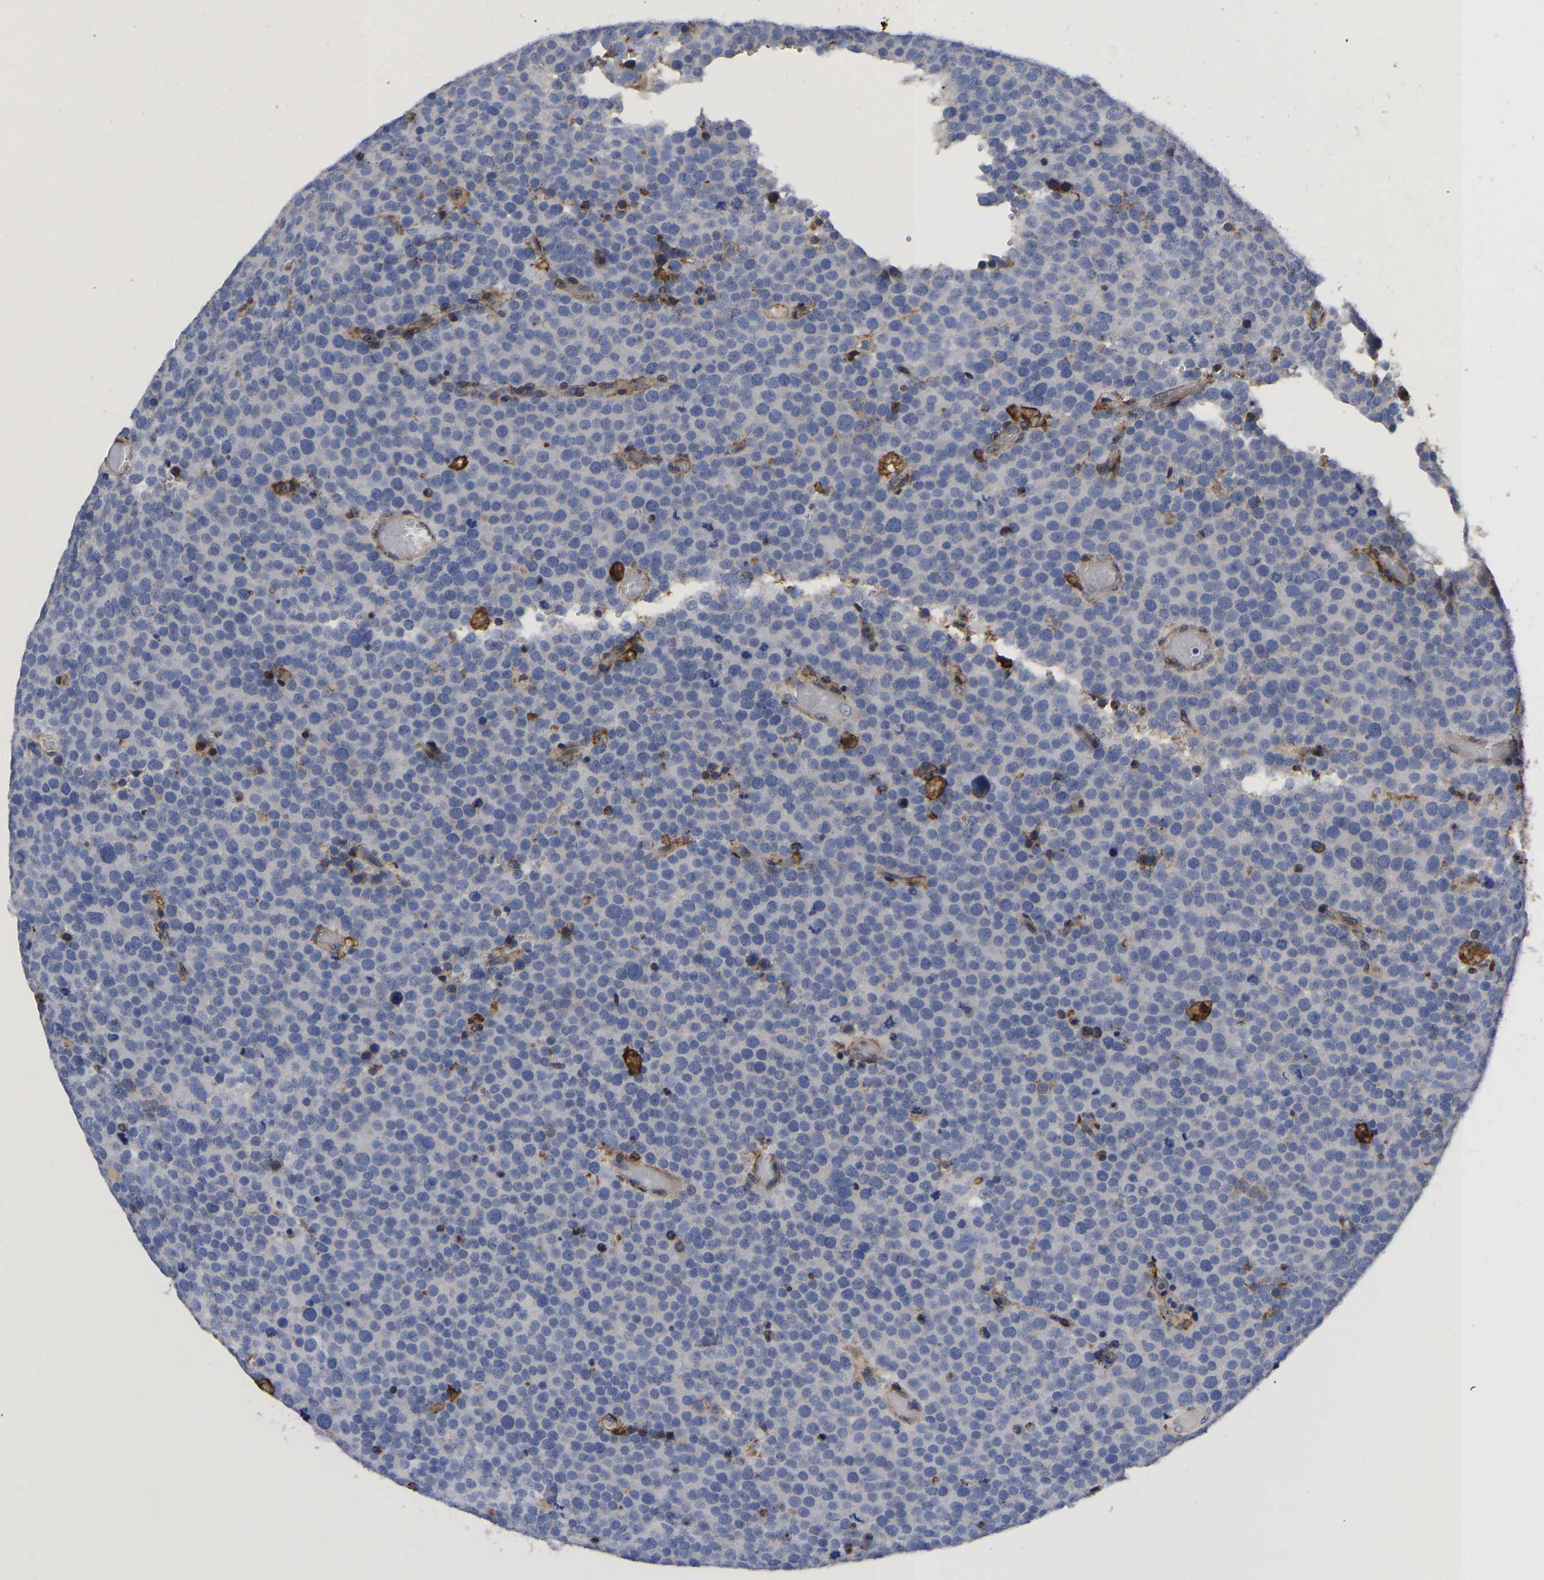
{"staining": {"intensity": "negative", "quantity": "none", "location": "none"}, "tissue": "testis cancer", "cell_type": "Tumor cells", "image_type": "cancer", "snomed": [{"axis": "morphology", "description": "Normal tissue, NOS"}, {"axis": "morphology", "description": "Seminoma, NOS"}, {"axis": "topography", "description": "Testis"}], "caption": "IHC histopathology image of neoplastic tissue: human testis cancer stained with DAB shows no significant protein expression in tumor cells.", "gene": "LIF", "patient": {"sex": "male", "age": 71}}